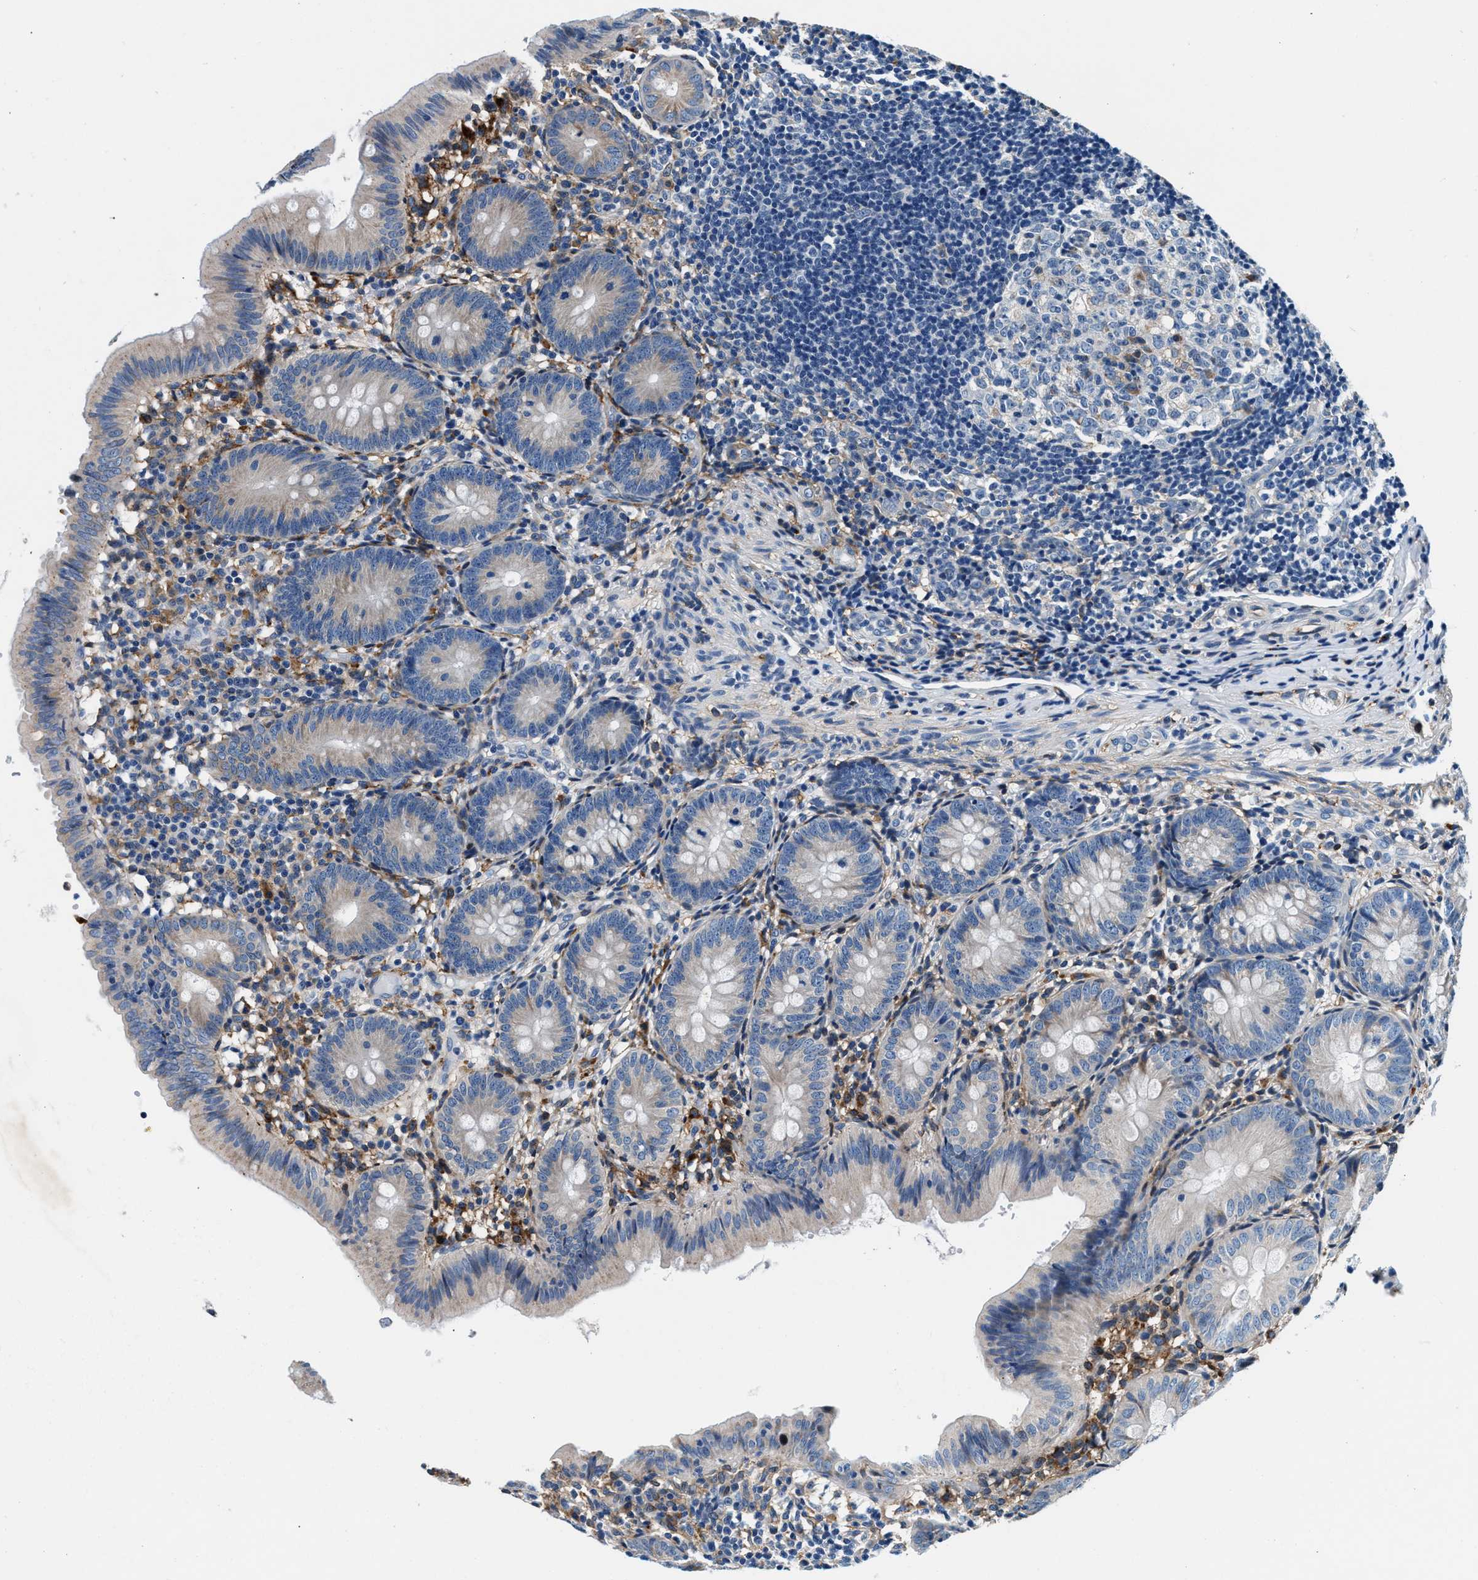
{"staining": {"intensity": "weak", "quantity": "<25%", "location": "cytoplasmic/membranous"}, "tissue": "appendix", "cell_type": "Glandular cells", "image_type": "normal", "snomed": [{"axis": "morphology", "description": "Normal tissue, NOS"}, {"axis": "topography", "description": "Appendix"}], "caption": "Immunohistochemistry of unremarkable human appendix reveals no staining in glandular cells. (Immunohistochemistry (ihc), brightfield microscopy, high magnification).", "gene": "SLFN11", "patient": {"sex": "male", "age": 1}}